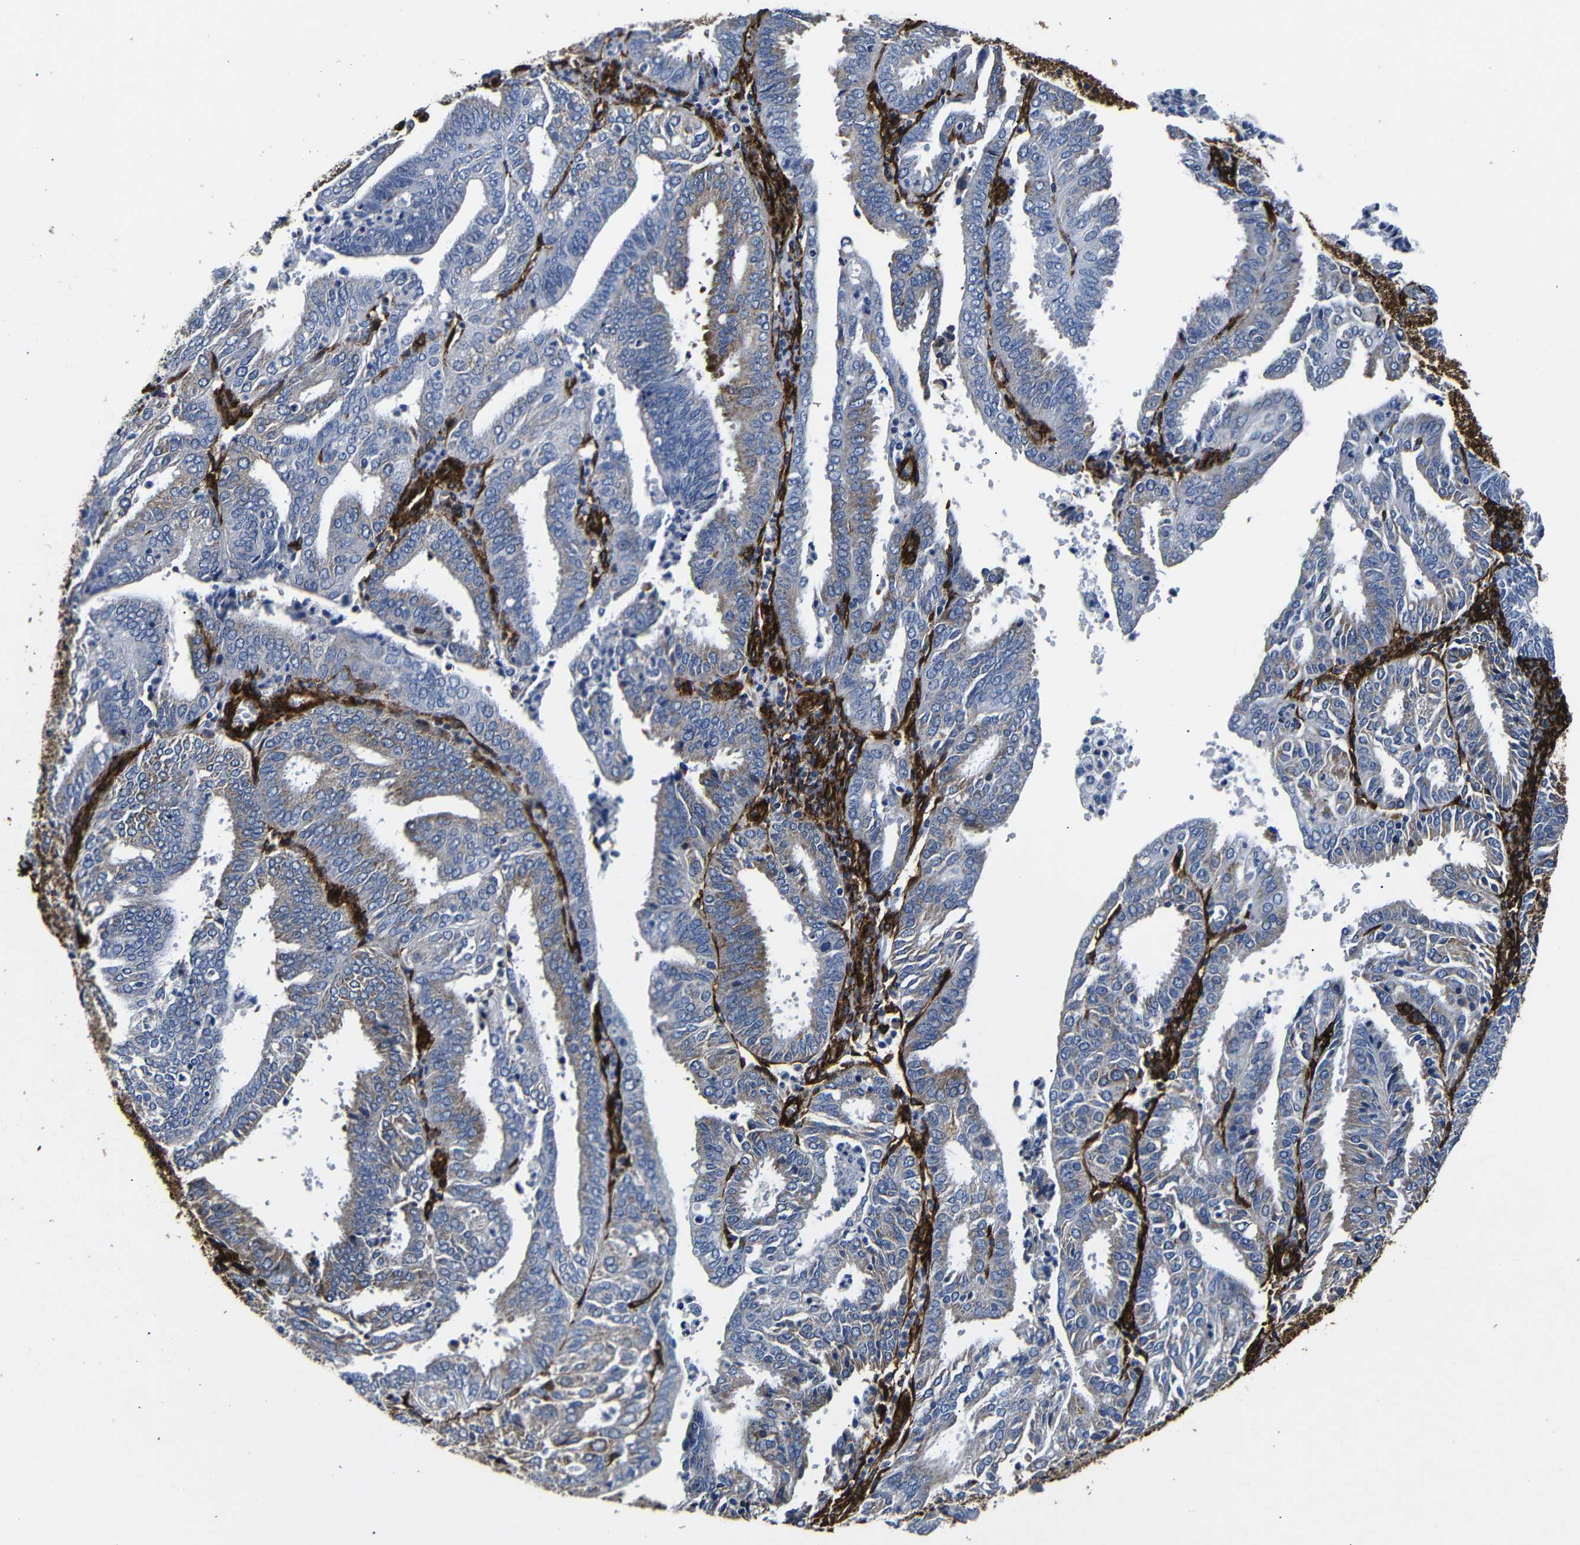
{"staining": {"intensity": "weak", "quantity": "25%-75%", "location": "cytoplasmic/membranous"}, "tissue": "endometrial cancer", "cell_type": "Tumor cells", "image_type": "cancer", "snomed": [{"axis": "morphology", "description": "Adenocarcinoma, NOS"}, {"axis": "topography", "description": "Uterus"}], "caption": "Endometrial cancer was stained to show a protein in brown. There is low levels of weak cytoplasmic/membranous positivity in approximately 25%-75% of tumor cells.", "gene": "CAV2", "patient": {"sex": "female", "age": 60}}